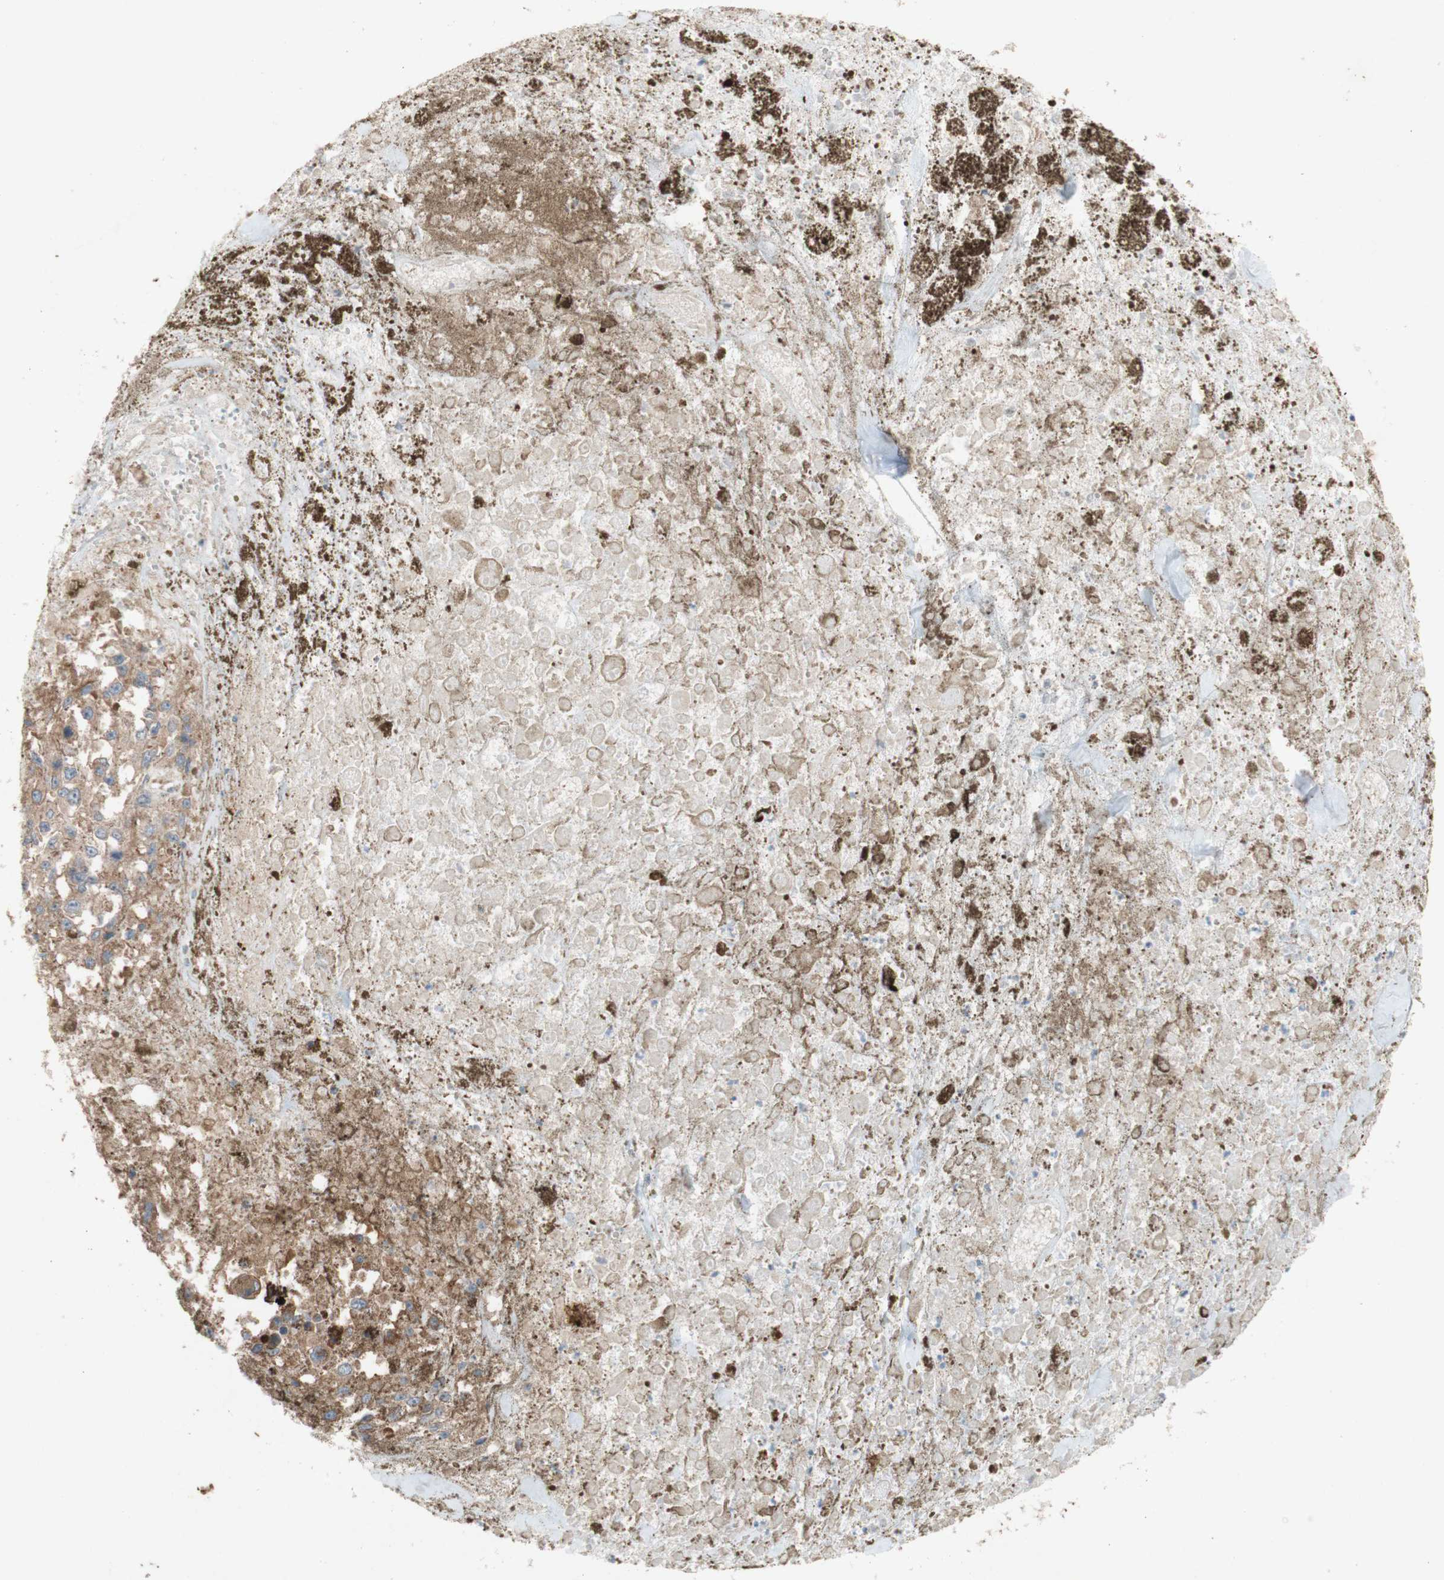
{"staining": {"intensity": "weak", "quantity": ">75%", "location": "cytoplasmic/membranous"}, "tissue": "melanoma", "cell_type": "Tumor cells", "image_type": "cancer", "snomed": [{"axis": "morphology", "description": "Malignant melanoma, Metastatic site"}, {"axis": "topography", "description": "Lymph node"}], "caption": "Tumor cells reveal low levels of weak cytoplasmic/membranous positivity in approximately >75% of cells in human malignant melanoma (metastatic site).", "gene": "TST", "patient": {"sex": "male", "age": 59}}